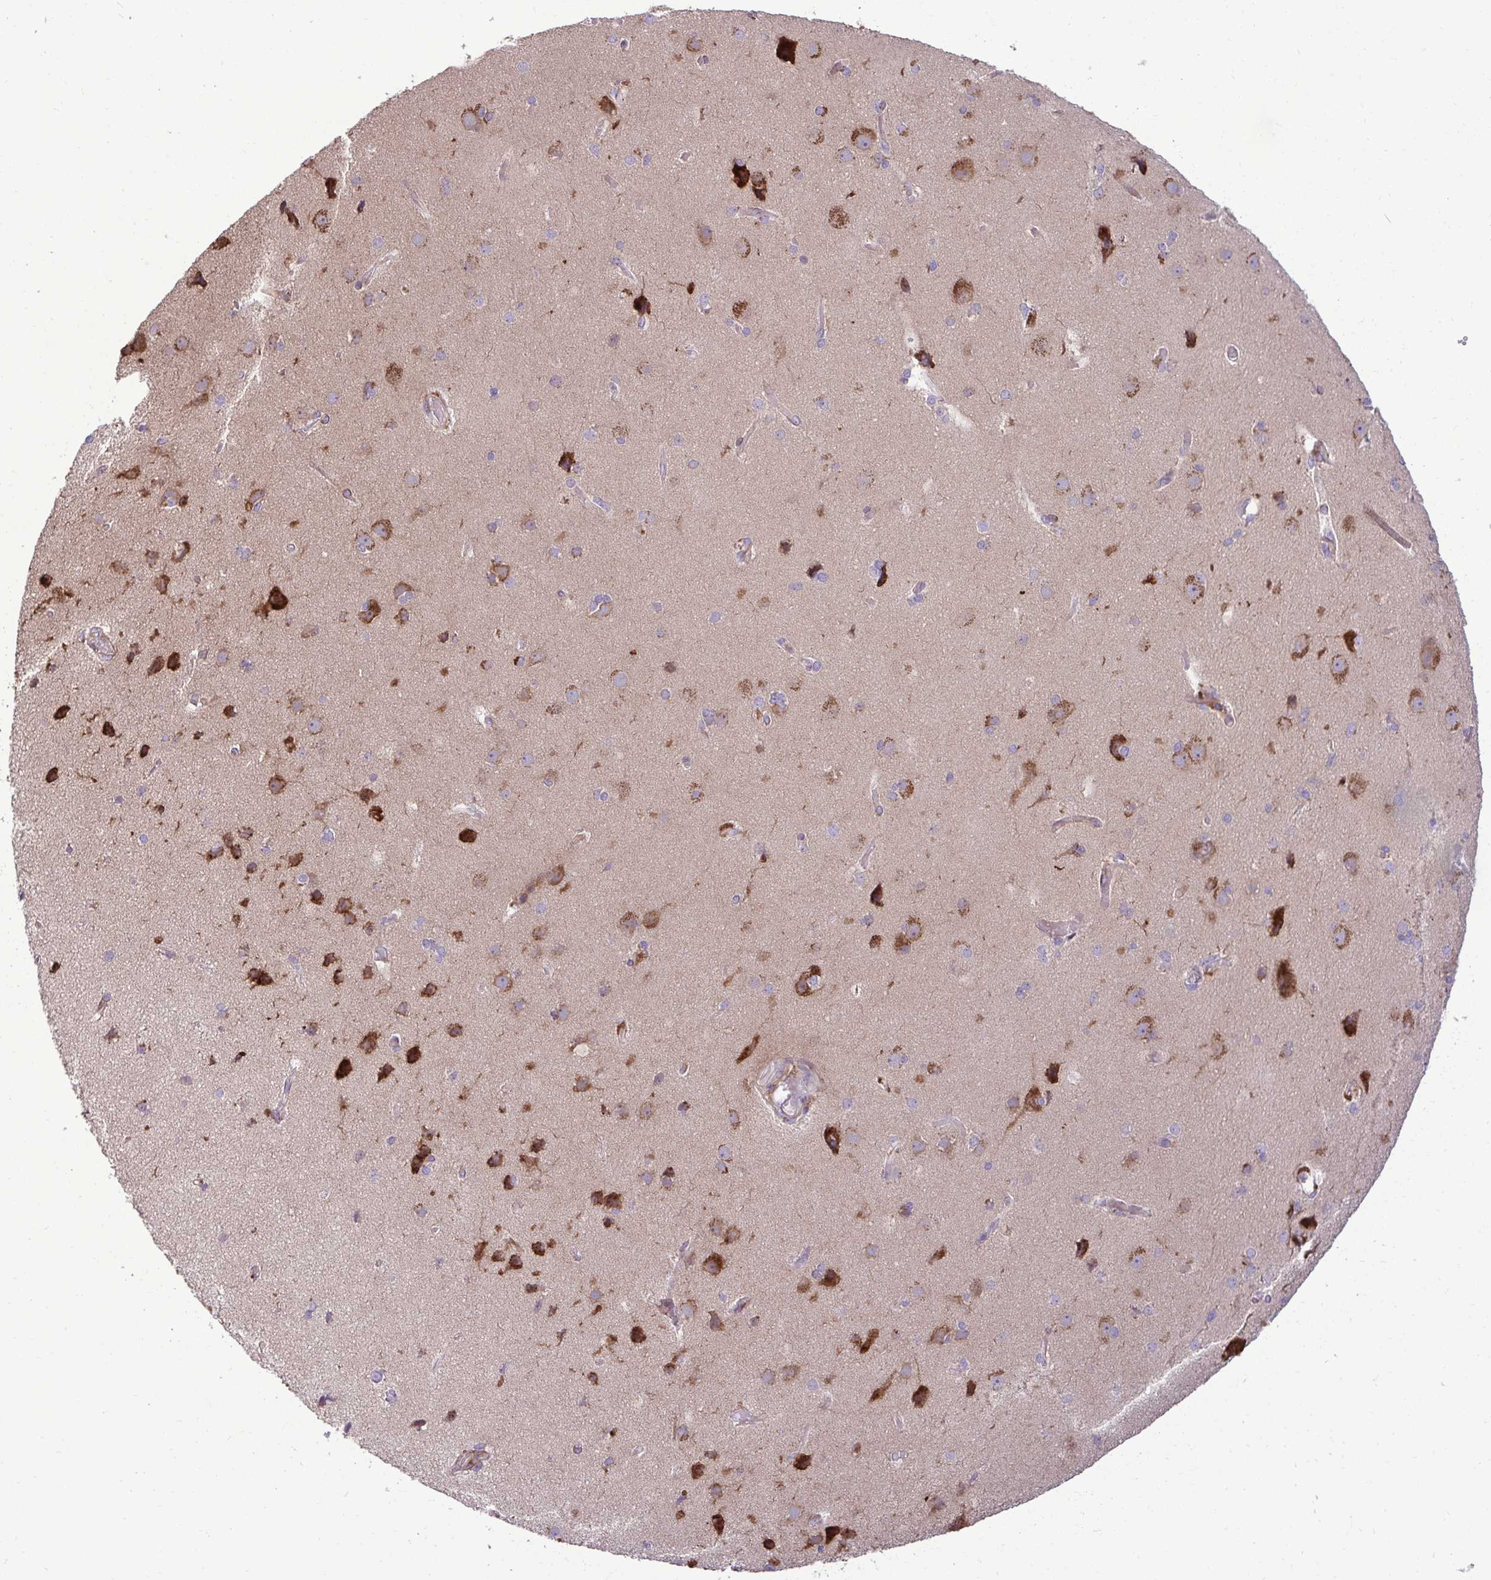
{"staining": {"intensity": "negative", "quantity": "none", "location": "none"}, "tissue": "cerebral cortex", "cell_type": "Endothelial cells", "image_type": "normal", "snomed": [{"axis": "morphology", "description": "Normal tissue, NOS"}, {"axis": "morphology", "description": "Glioma, malignant, High grade"}, {"axis": "topography", "description": "Cerebral cortex"}], "caption": "The histopathology image shows no staining of endothelial cells in unremarkable cerebral cortex. The staining was performed using DAB to visualize the protein expression in brown, while the nuclei were stained in blue with hematoxylin (Magnification: 20x).", "gene": "LIMS1", "patient": {"sex": "male", "age": 71}}